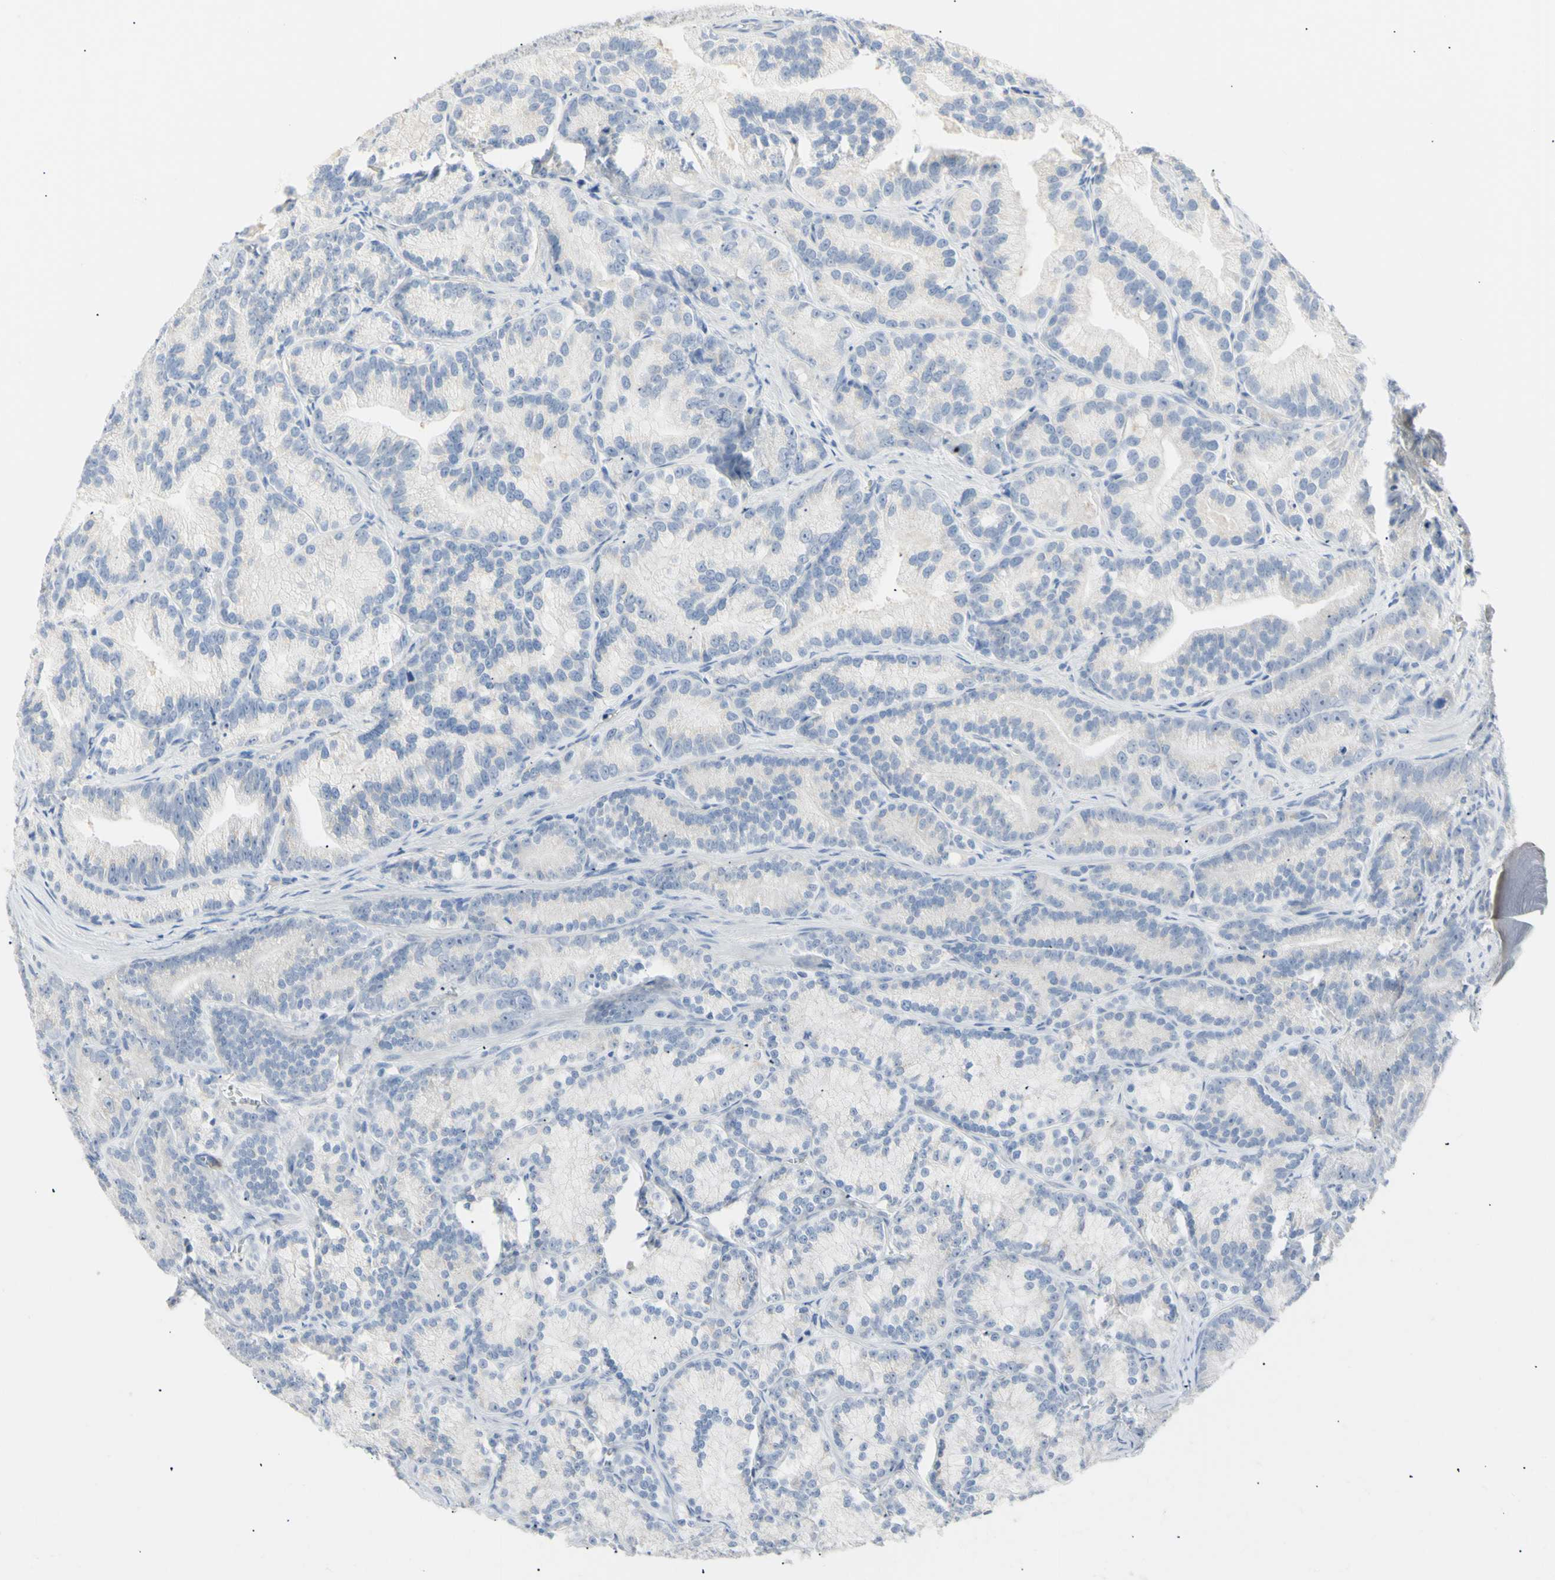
{"staining": {"intensity": "negative", "quantity": "none", "location": "none"}, "tissue": "prostate cancer", "cell_type": "Tumor cells", "image_type": "cancer", "snomed": [{"axis": "morphology", "description": "Adenocarcinoma, Low grade"}, {"axis": "topography", "description": "Prostate"}], "caption": "Human prostate cancer (low-grade adenocarcinoma) stained for a protein using immunohistochemistry demonstrates no positivity in tumor cells.", "gene": "B4GALNT3", "patient": {"sex": "male", "age": 89}}